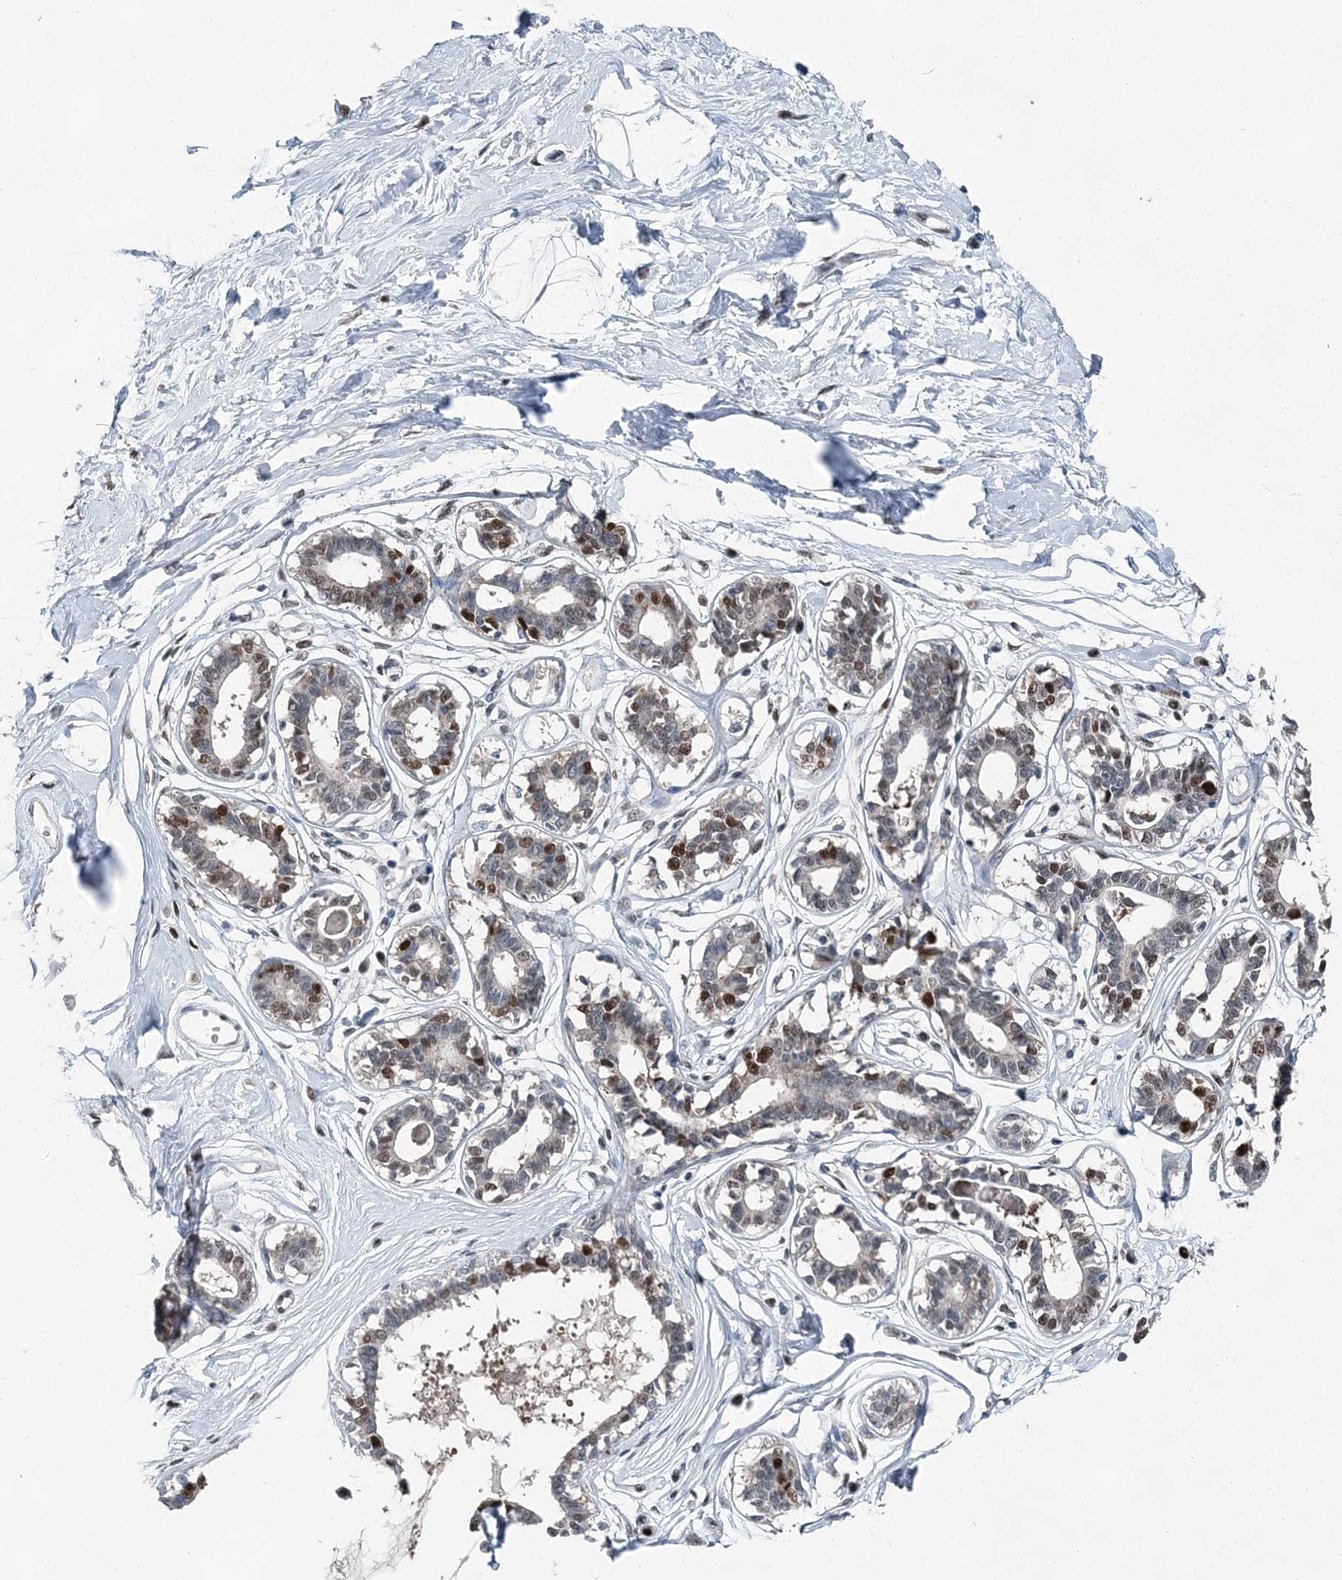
{"staining": {"intensity": "negative", "quantity": "none", "location": "none"}, "tissue": "breast", "cell_type": "Adipocytes", "image_type": "normal", "snomed": [{"axis": "morphology", "description": "Normal tissue, NOS"}, {"axis": "topography", "description": "Breast"}], "caption": "This is an immunohistochemistry micrograph of normal human breast. There is no staining in adipocytes.", "gene": "HAT1", "patient": {"sex": "female", "age": 45}}